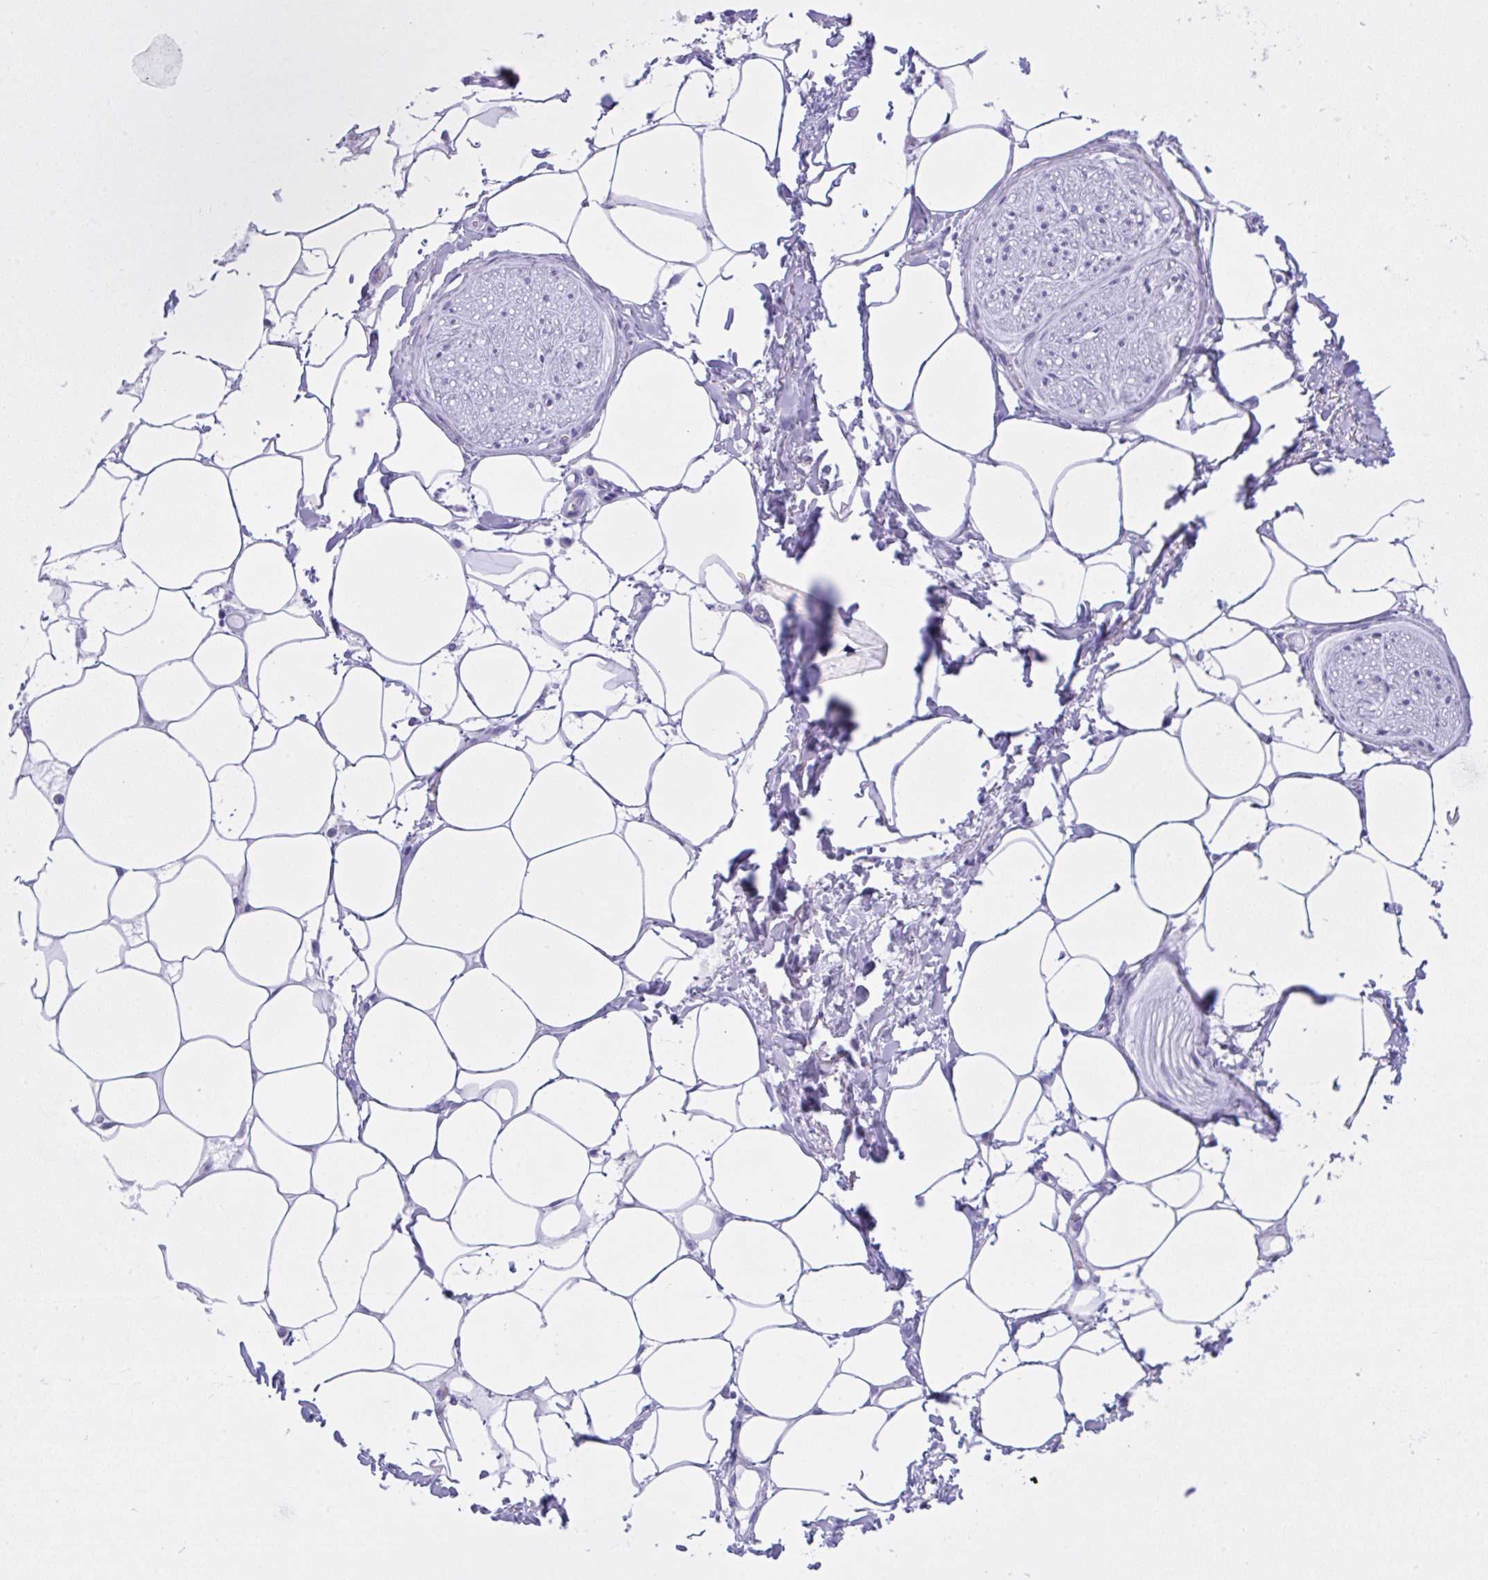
{"staining": {"intensity": "negative", "quantity": "none", "location": "none"}, "tissue": "adipose tissue", "cell_type": "Adipocytes", "image_type": "normal", "snomed": [{"axis": "morphology", "description": "Normal tissue, NOS"}, {"axis": "topography", "description": "Vagina"}, {"axis": "topography", "description": "Peripheral nerve tissue"}], "caption": "A high-resolution histopathology image shows IHC staining of normal adipose tissue, which shows no significant expression in adipocytes.", "gene": "YBX2", "patient": {"sex": "female", "age": 71}}